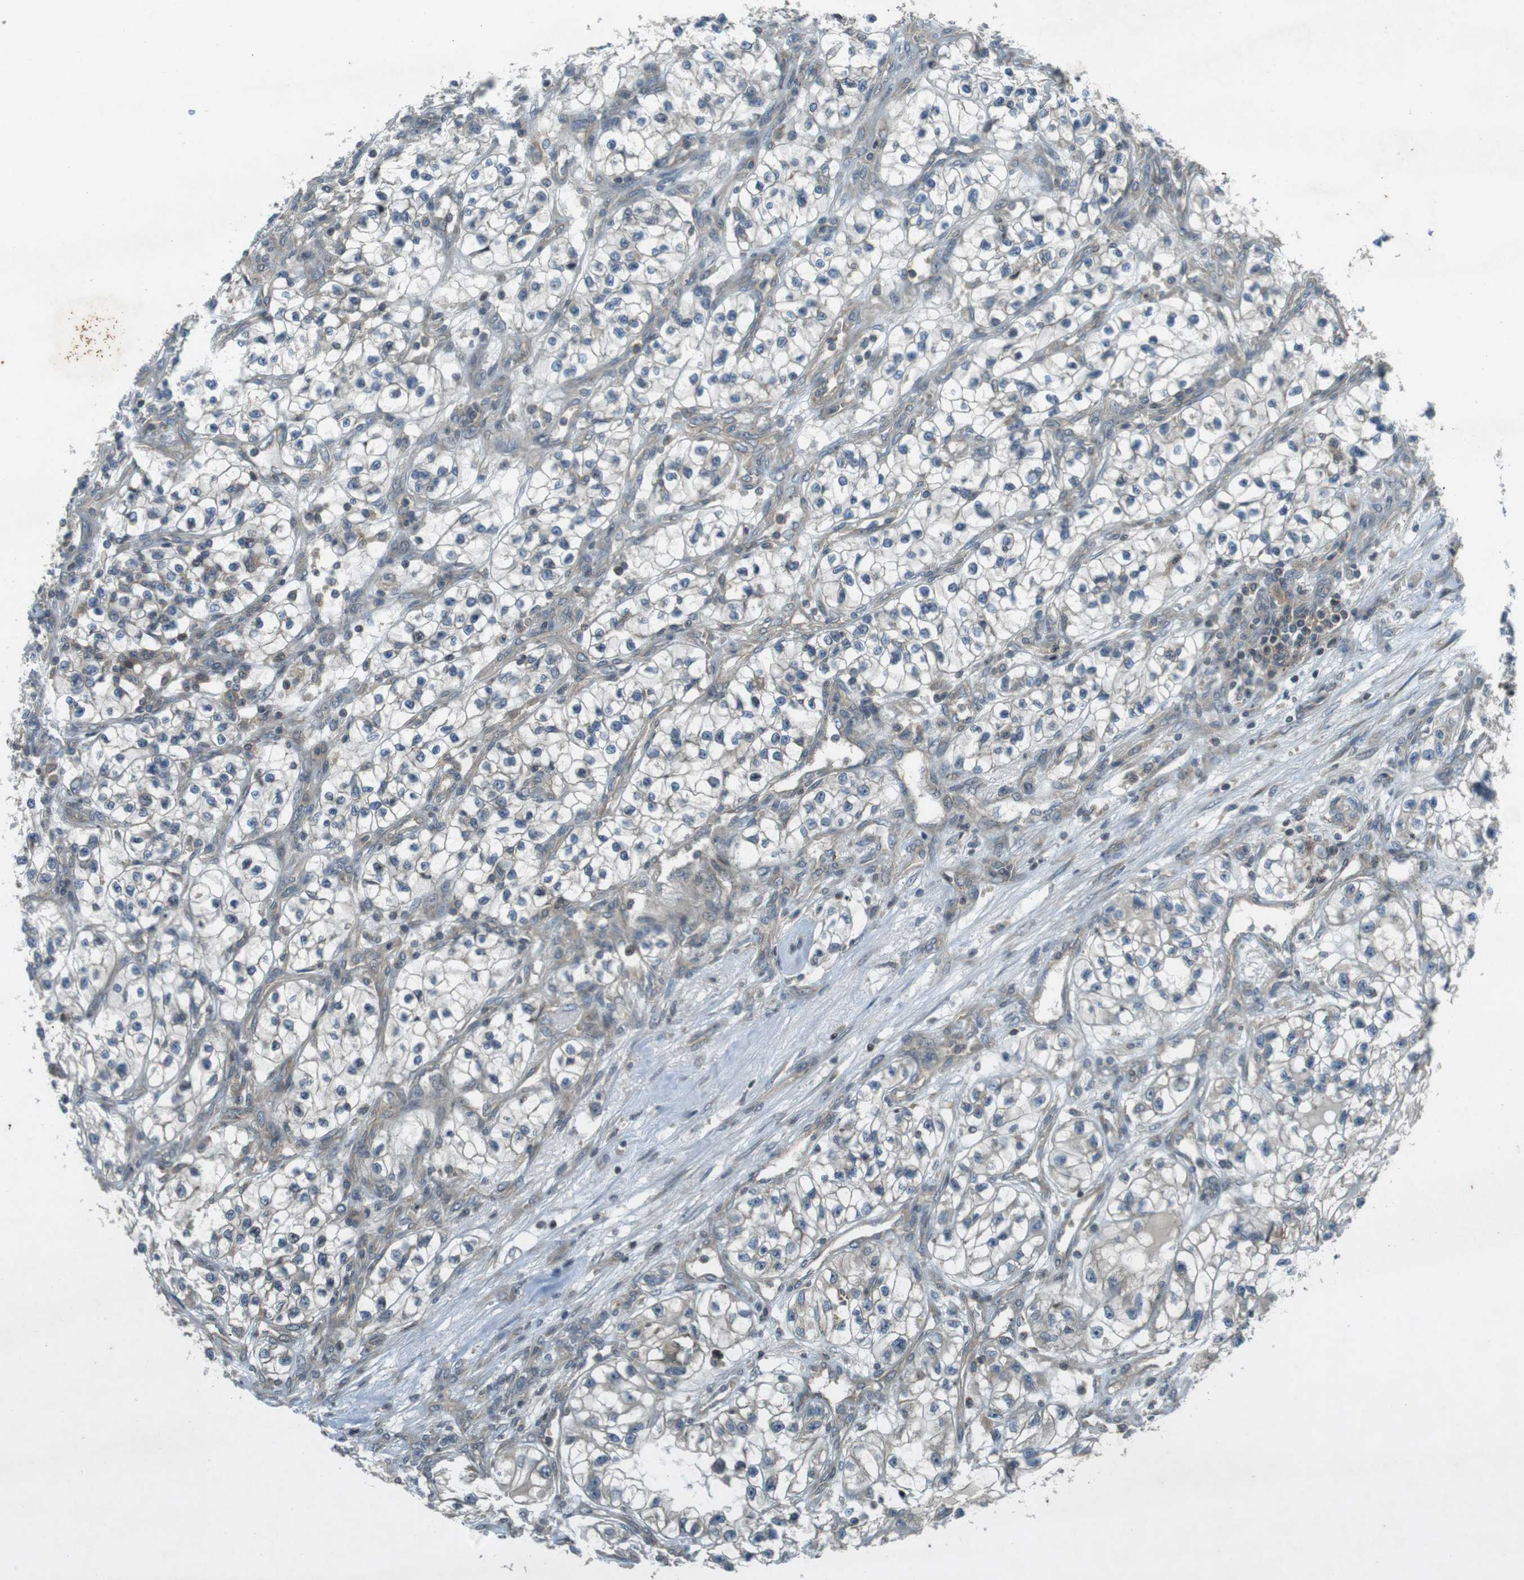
{"staining": {"intensity": "negative", "quantity": "none", "location": "none"}, "tissue": "renal cancer", "cell_type": "Tumor cells", "image_type": "cancer", "snomed": [{"axis": "morphology", "description": "Adenocarcinoma, NOS"}, {"axis": "topography", "description": "Kidney"}], "caption": "Immunohistochemistry (IHC) of adenocarcinoma (renal) displays no positivity in tumor cells.", "gene": "ZYX", "patient": {"sex": "female", "age": 57}}